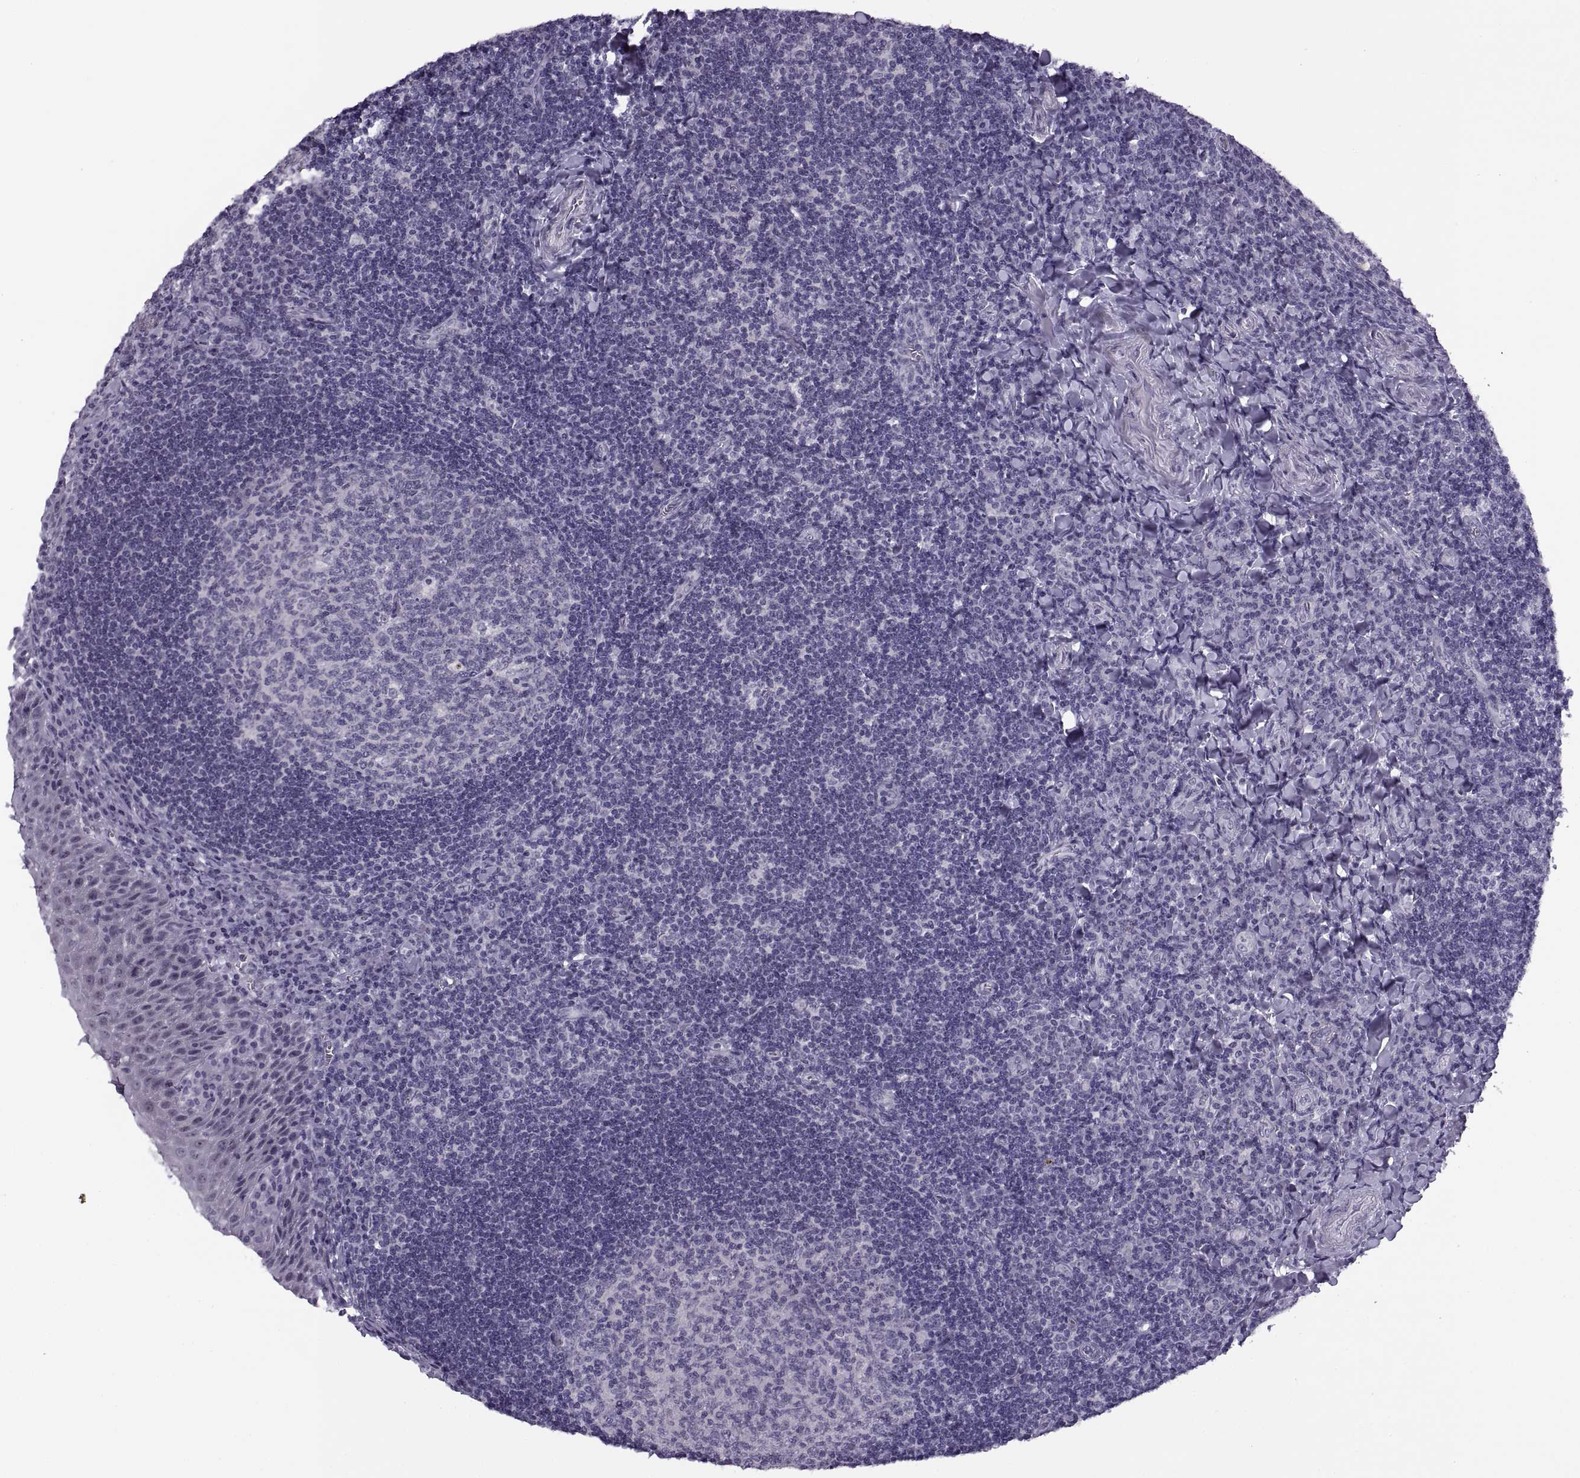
{"staining": {"intensity": "negative", "quantity": "none", "location": "none"}, "tissue": "tonsil", "cell_type": "Germinal center cells", "image_type": "normal", "snomed": [{"axis": "morphology", "description": "Normal tissue, NOS"}, {"axis": "morphology", "description": "Inflammation, NOS"}, {"axis": "topography", "description": "Tonsil"}], "caption": "Immunohistochemistry (IHC) of normal tonsil displays no positivity in germinal center cells.", "gene": "TBC1D3B", "patient": {"sex": "female", "age": 31}}